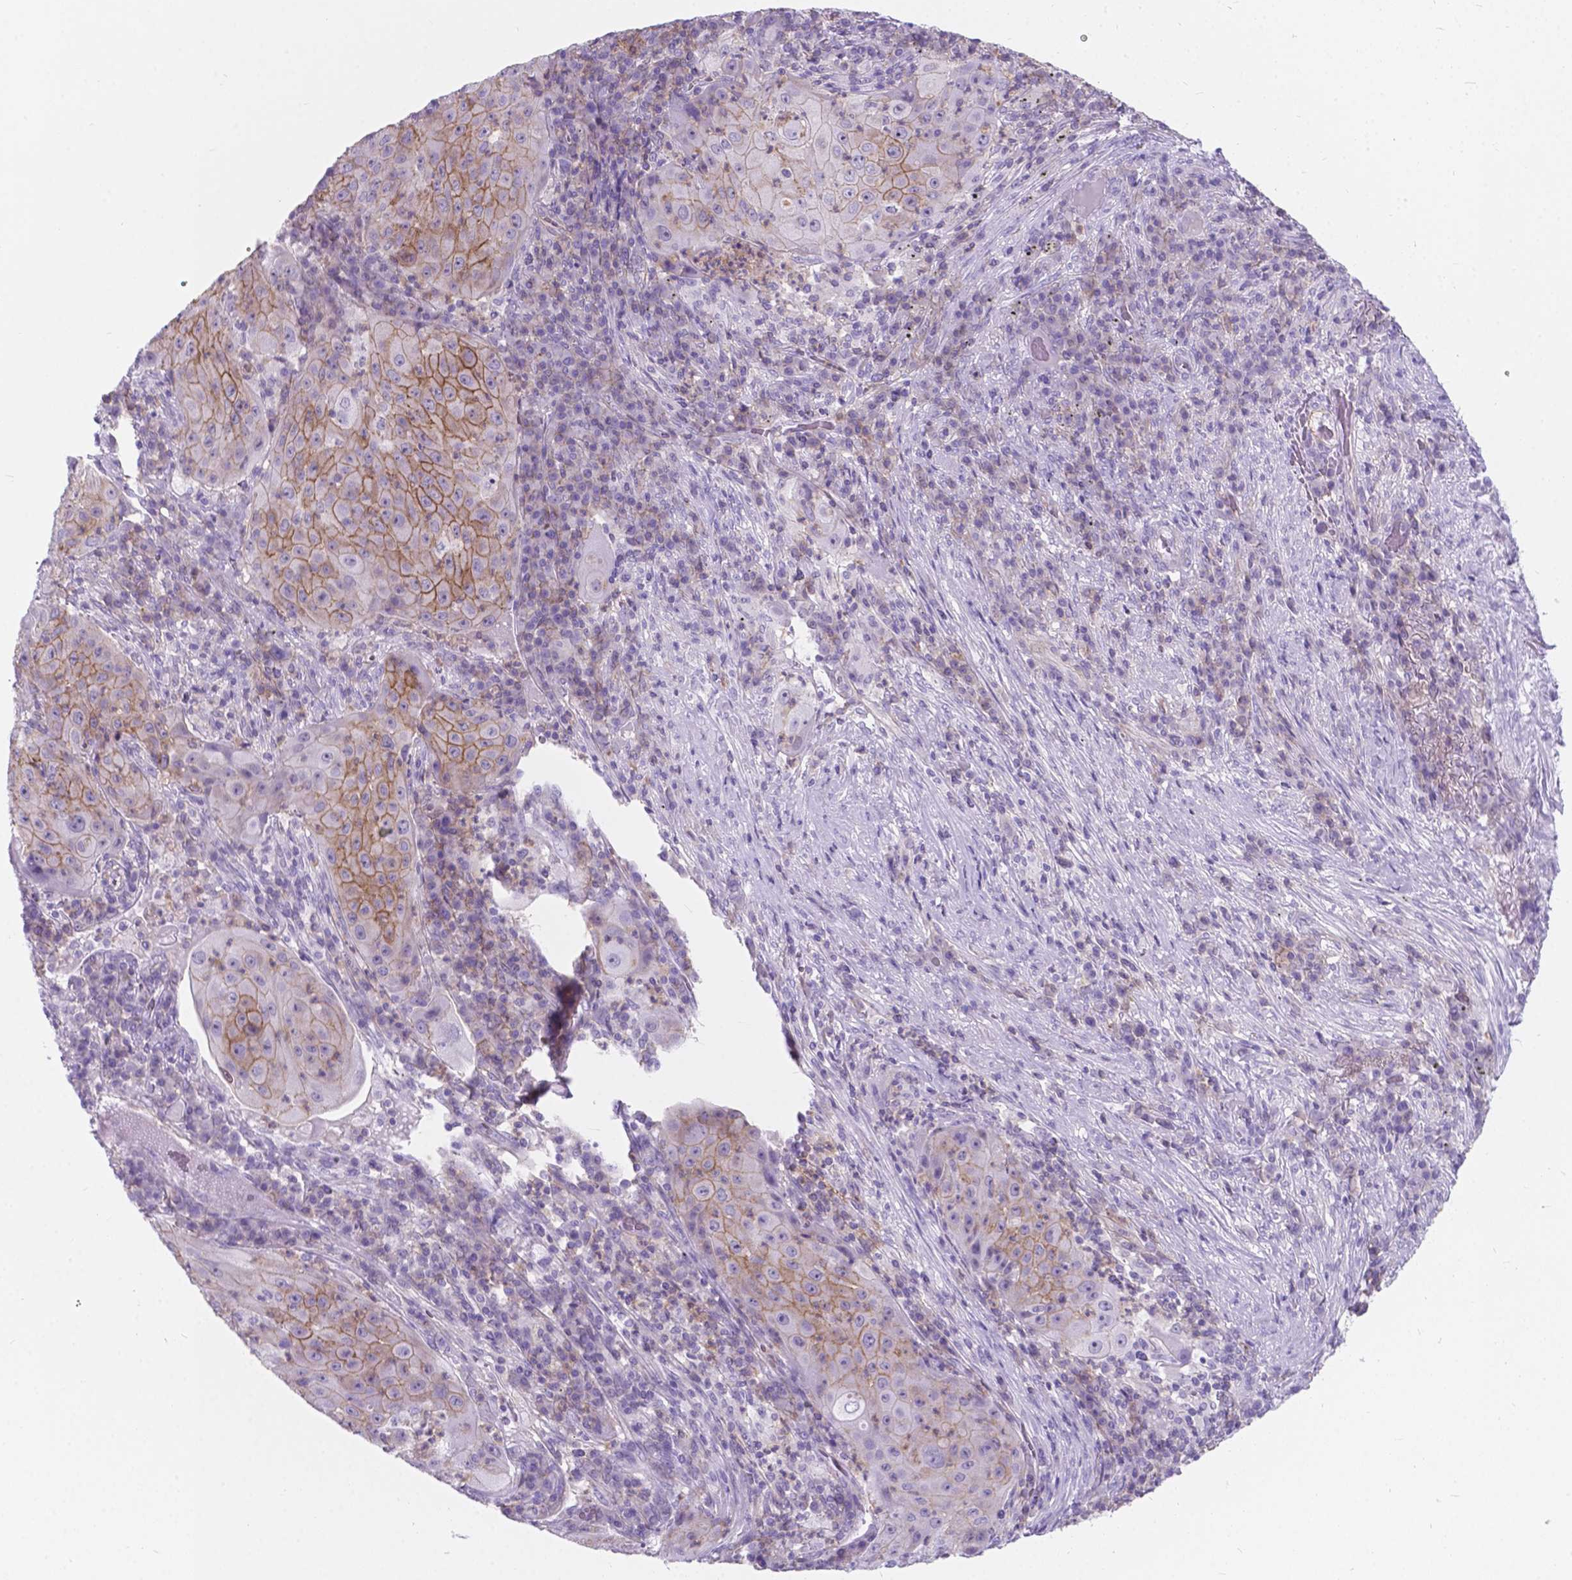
{"staining": {"intensity": "moderate", "quantity": "25%-75%", "location": "cytoplasmic/membranous"}, "tissue": "lung cancer", "cell_type": "Tumor cells", "image_type": "cancer", "snomed": [{"axis": "morphology", "description": "Squamous cell carcinoma, NOS"}, {"axis": "topography", "description": "Lung"}], "caption": "A photomicrograph of lung cancer (squamous cell carcinoma) stained for a protein exhibits moderate cytoplasmic/membranous brown staining in tumor cells.", "gene": "KIAA0040", "patient": {"sex": "female", "age": 59}}